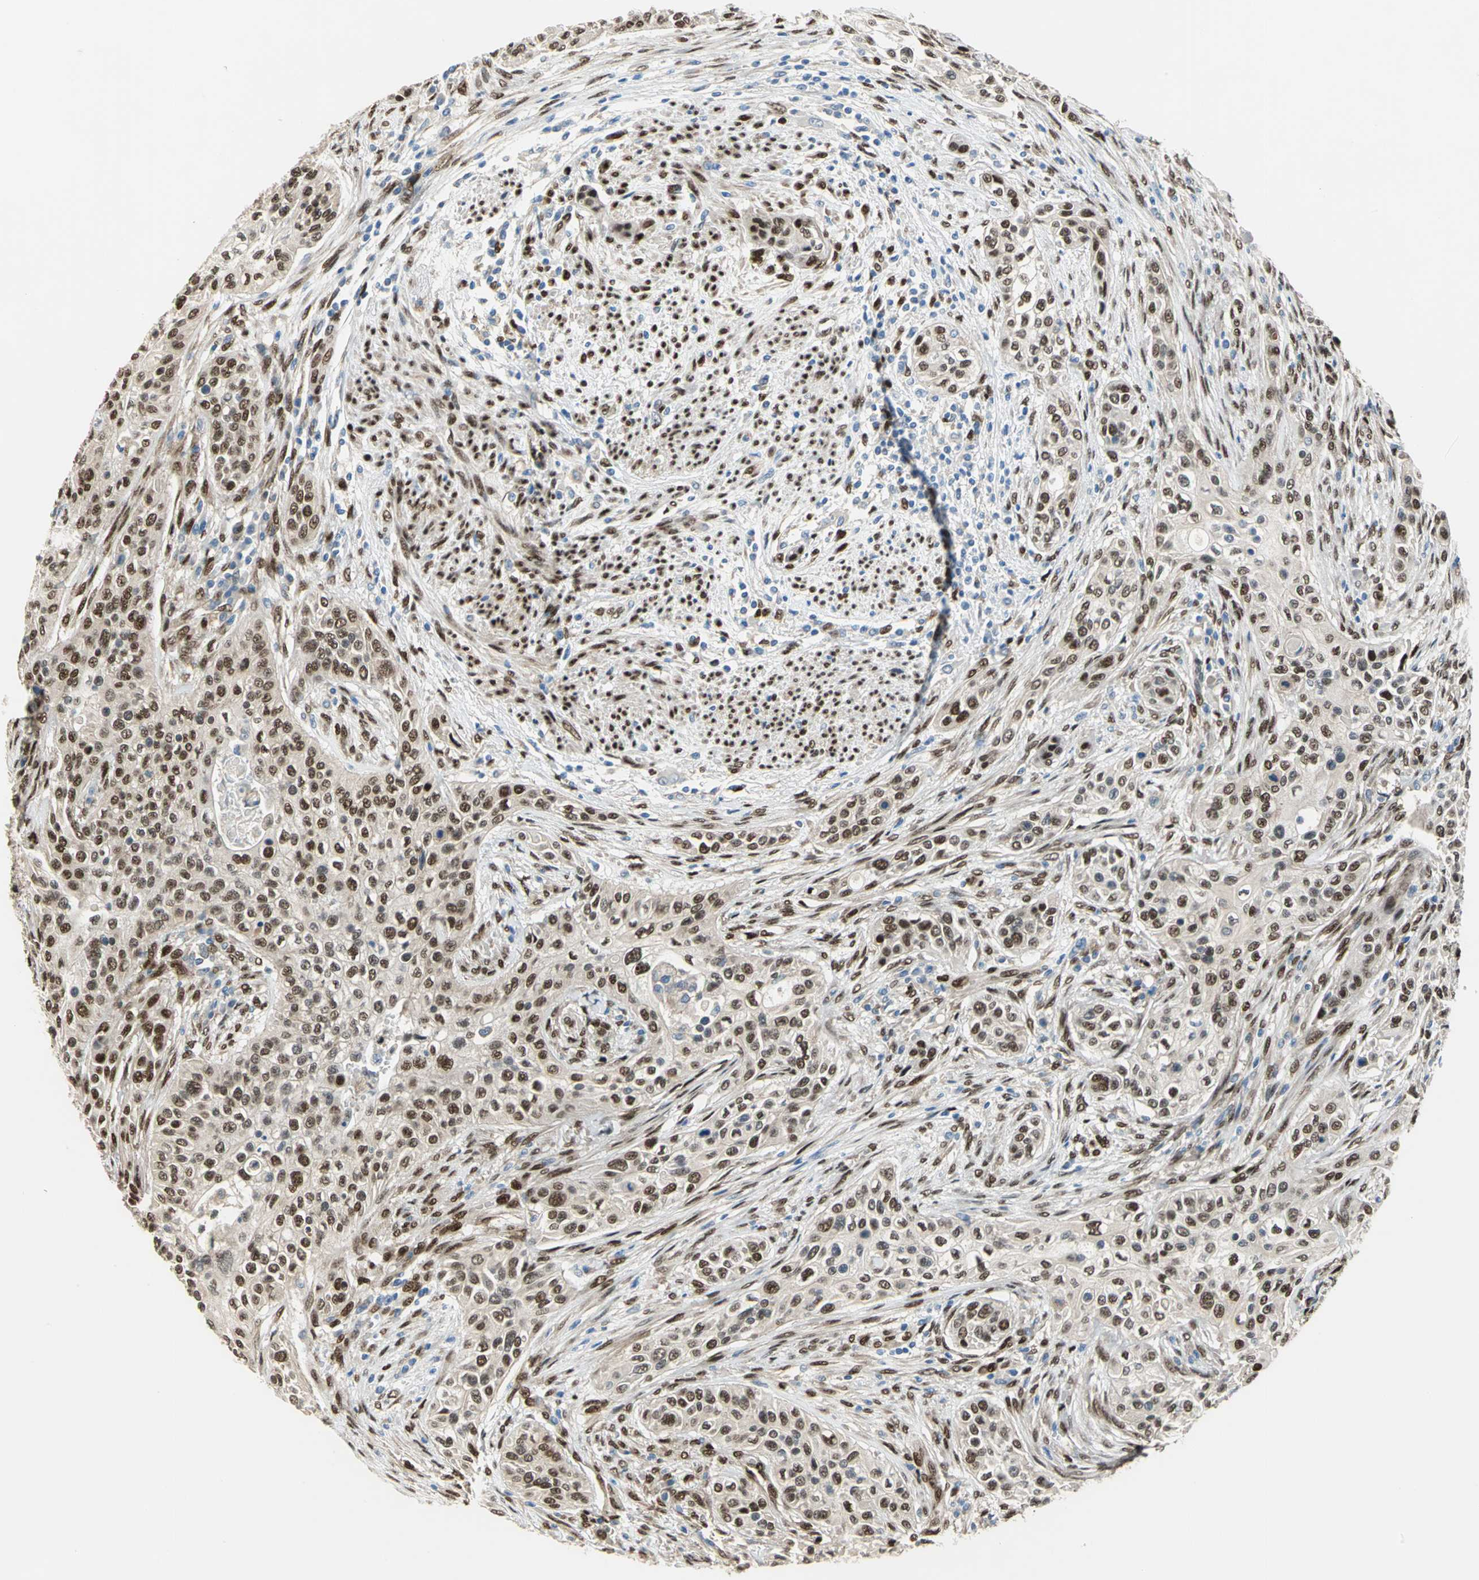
{"staining": {"intensity": "moderate", "quantity": ">75%", "location": "nuclear"}, "tissue": "urothelial cancer", "cell_type": "Tumor cells", "image_type": "cancer", "snomed": [{"axis": "morphology", "description": "Urothelial carcinoma, High grade"}, {"axis": "topography", "description": "Urinary bladder"}], "caption": "Protein staining of urothelial cancer tissue exhibits moderate nuclear expression in about >75% of tumor cells. The protein of interest is stained brown, and the nuclei are stained in blue (DAB IHC with brightfield microscopy, high magnification).", "gene": "RBFOX2", "patient": {"sex": "male", "age": 74}}